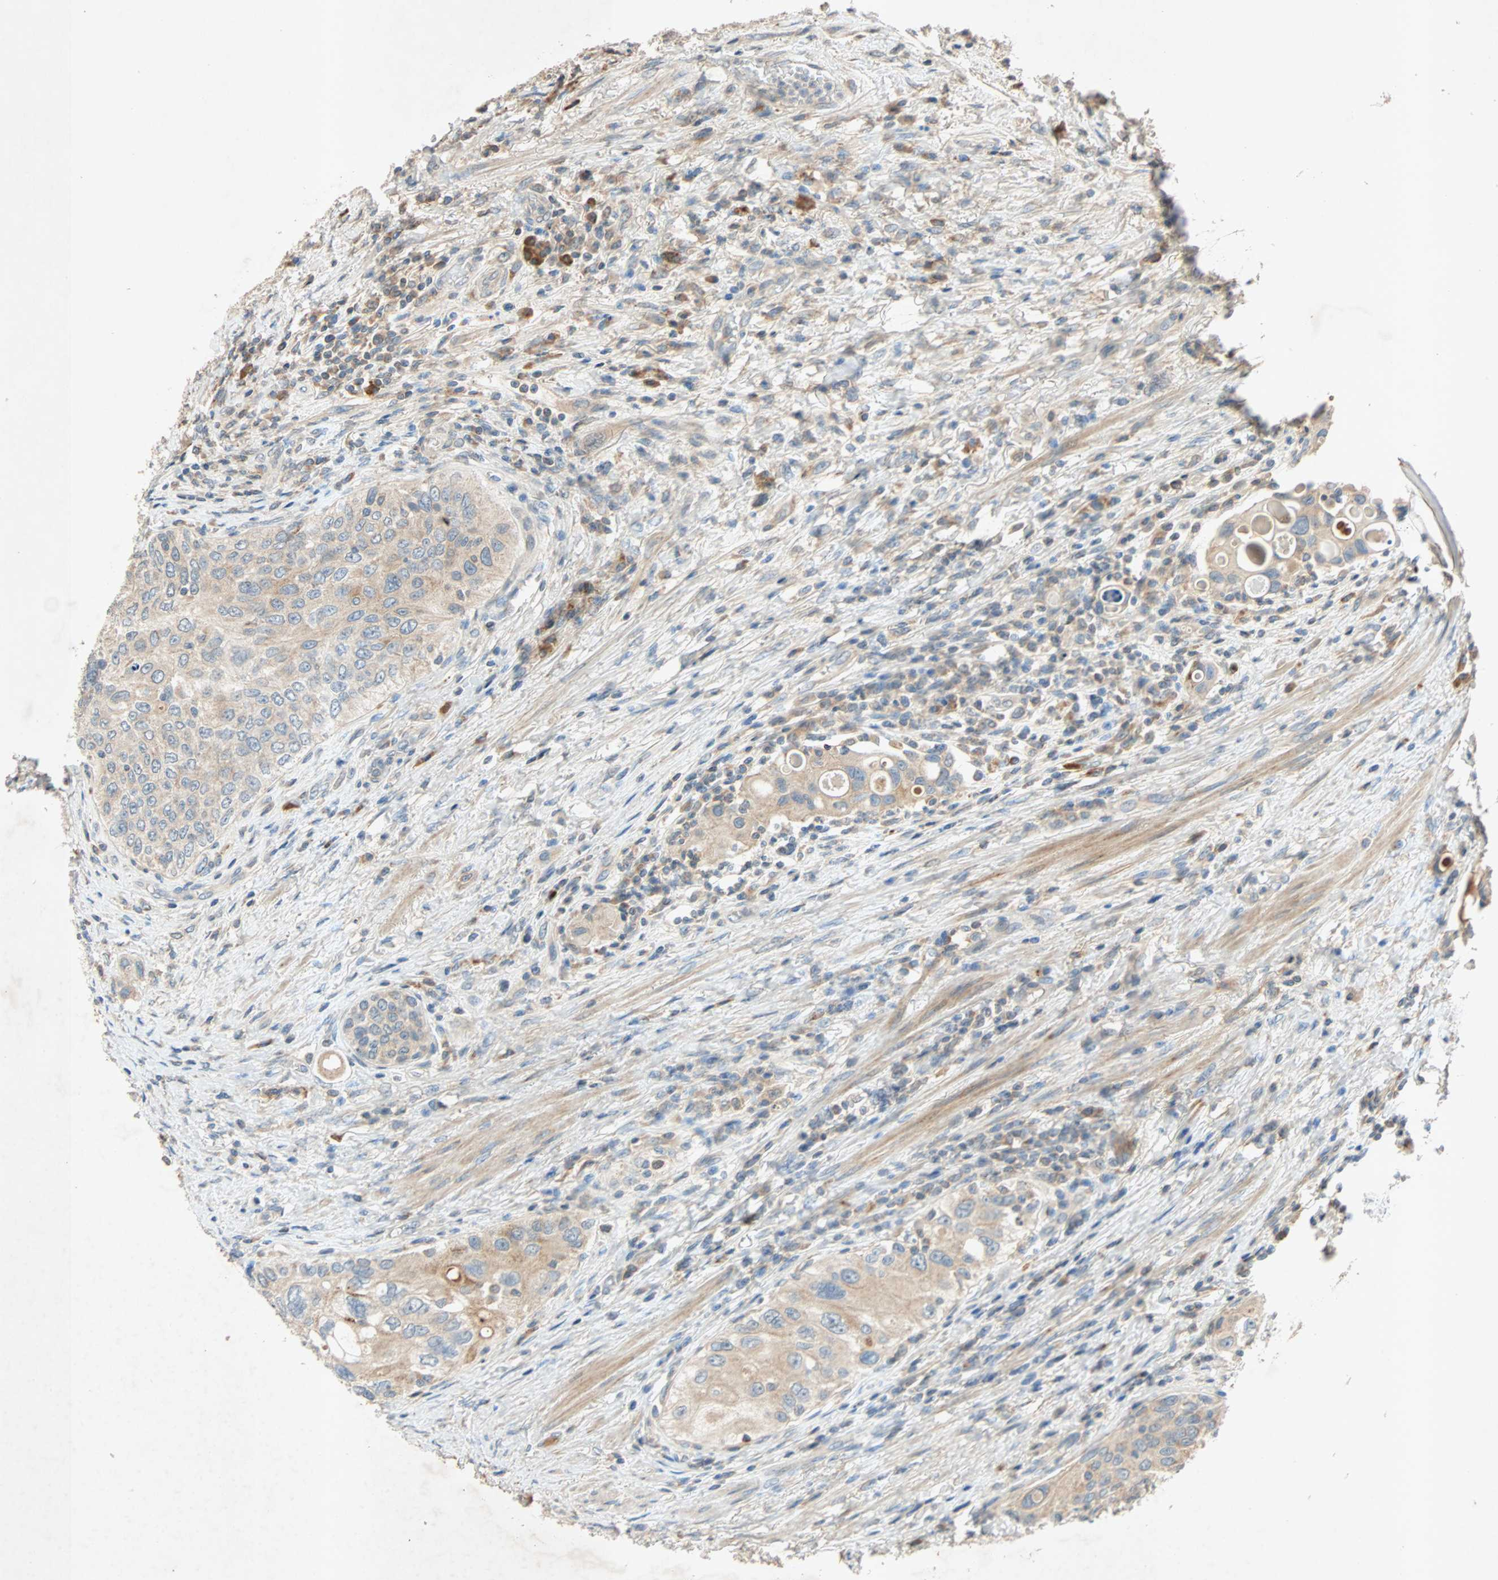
{"staining": {"intensity": "weak", "quantity": ">75%", "location": "cytoplasmic/membranous"}, "tissue": "urothelial cancer", "cell_type": "Tumor cells", "image_type": "cancer", "snomed": [{"axis": "morphology", "description": "Urothelial carcinoma, High grade"}, {"axis": "topography", "description": "Urinary bladder"}], "caption": "A low amount of weak cytoplasmic/membranous staining is identified in about >75% of tumor cells in urothelial cancer tissue.", "gene": "XYLT1", "patient": {"sex": "female", "age": 56}}